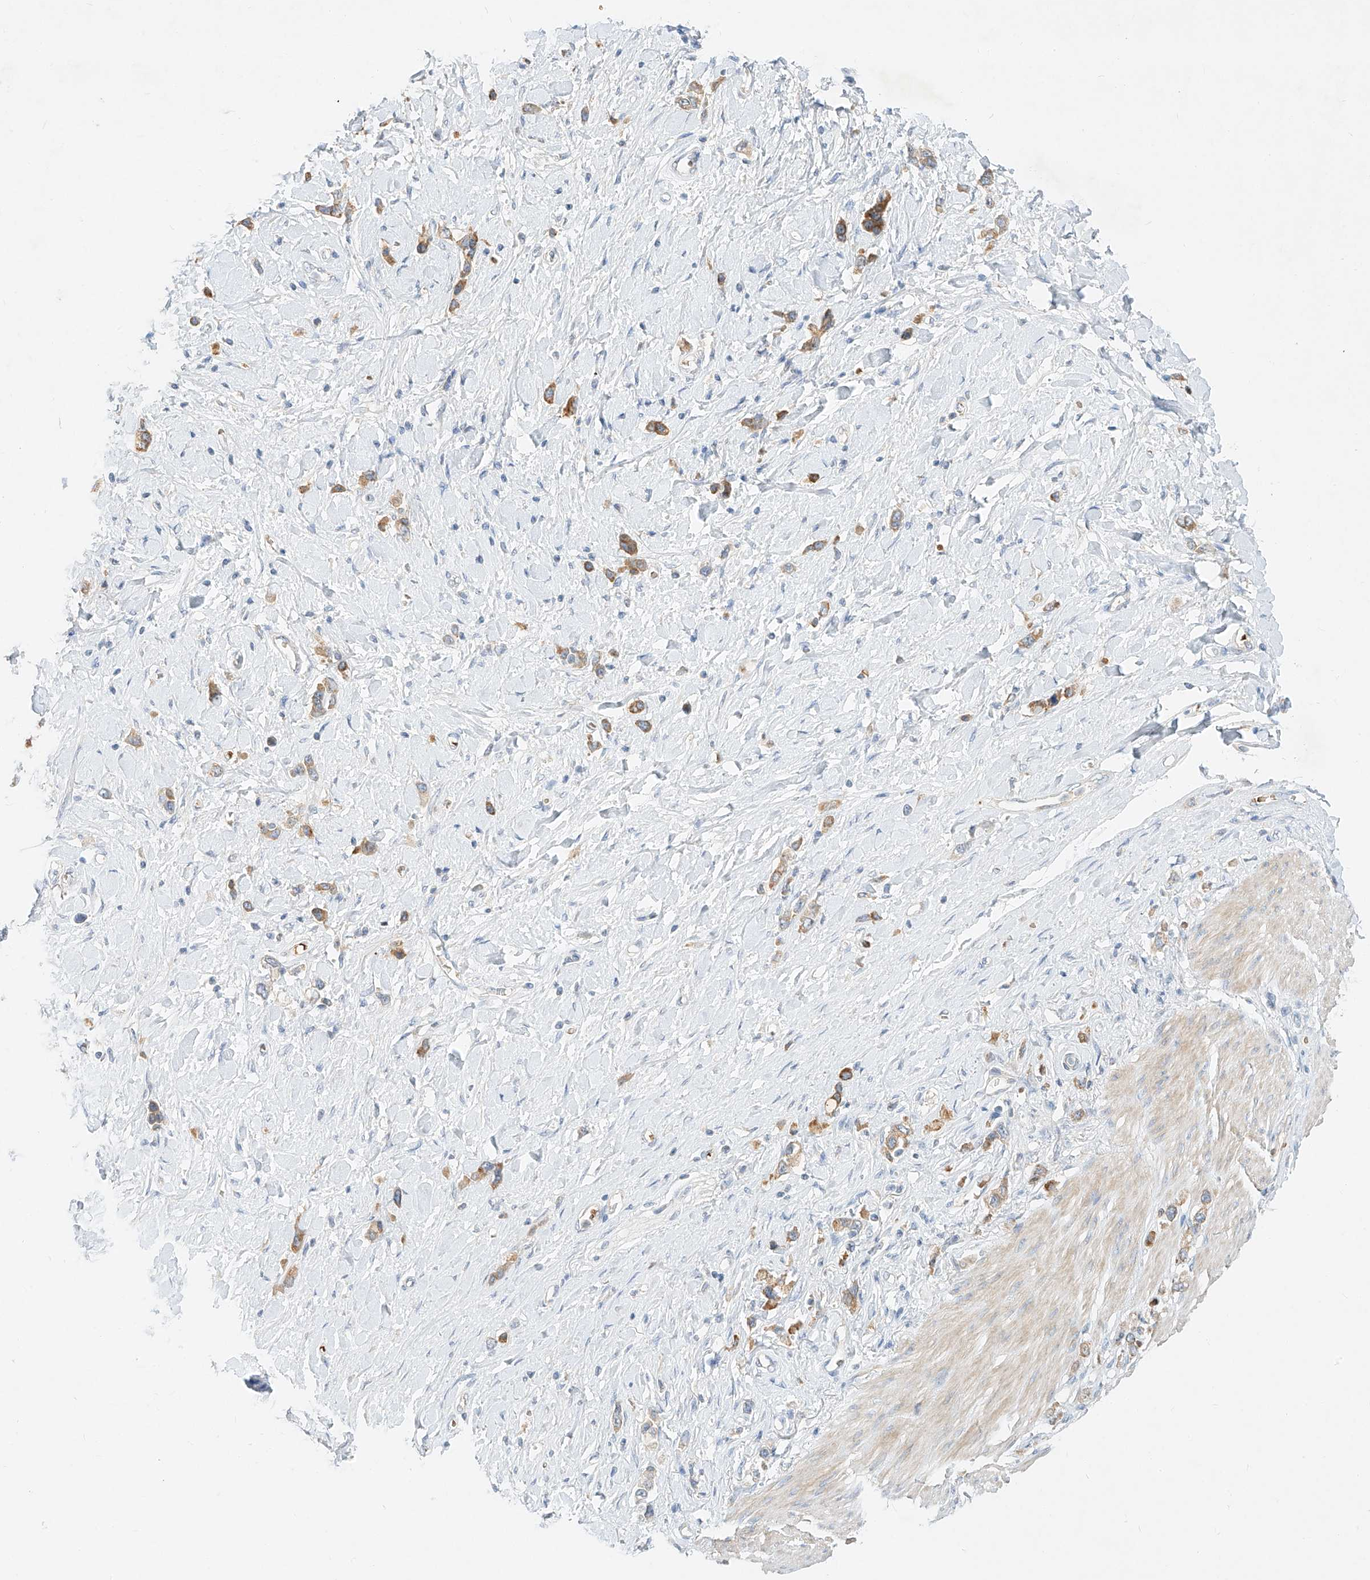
{"staining": {"intensity": "moderate", "quantity": ">75%", "location": "cytoplasmic/membranous"}, "tissue": "stomach cancer", "cell_type": "Tumor cells", "image_type": "cancer", "snomed": [{"axis": "morphology", "description": "Normal tissue, NOS"}, {"axis": "morphology", "description": "Adenocarcinoma, NOS"}, {"axis": "topography", "description": "Stomach, upper"}, {"axis": "topography", "description": "Stomach"}], "caption": "A brown stain shows moderate cytoplasmic/membranous positivity of a protein in human stomach adenocarcinoma tumor cells.", "gene": "SYTL3", "patient": {"sex": "female", "age": 65}}